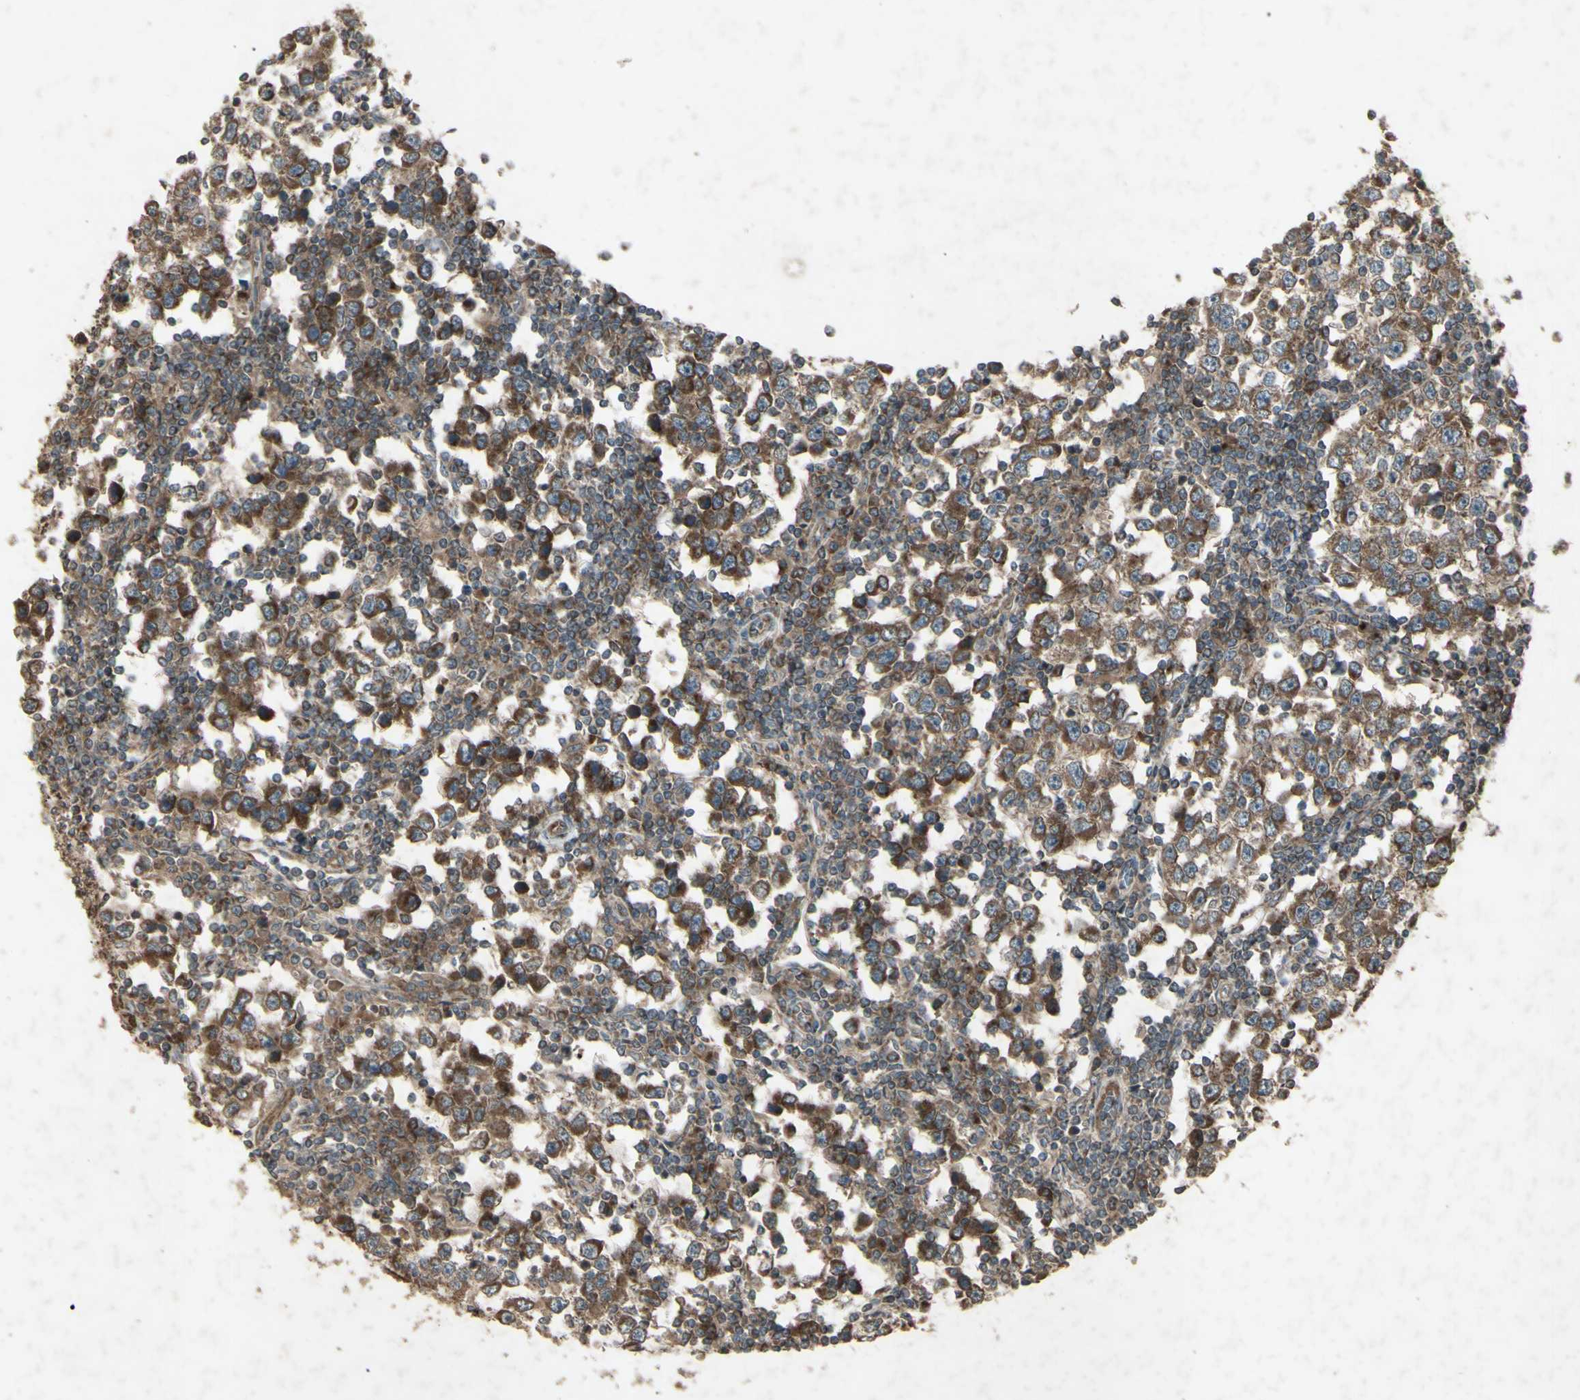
{"staining": {"intensity": "strong", "quantity": ">75%", "location": "cytoplasmic/membranous"}, "tissue": "testis cancer", "cell_type": "Tumor cells", "image_type": "cancer", "snomed": [{"axis": "morphology", "description": "Seminoma, NOS"}, {"axis": "topography", "description": "Testis"}], "caption": "An IHC image of tumor tissue is shown. Protein staining in brown labels strong cytoplasmic/membranous positivity in testis cancer (seminoma) within tumor cells. The staining is performed using DAB brown chromogen to label protein expression. The nuclei are counter-stained blue using hematoxylin.", "gene": "AP1G1", "patient": {"sex": "male", "age": 65}}